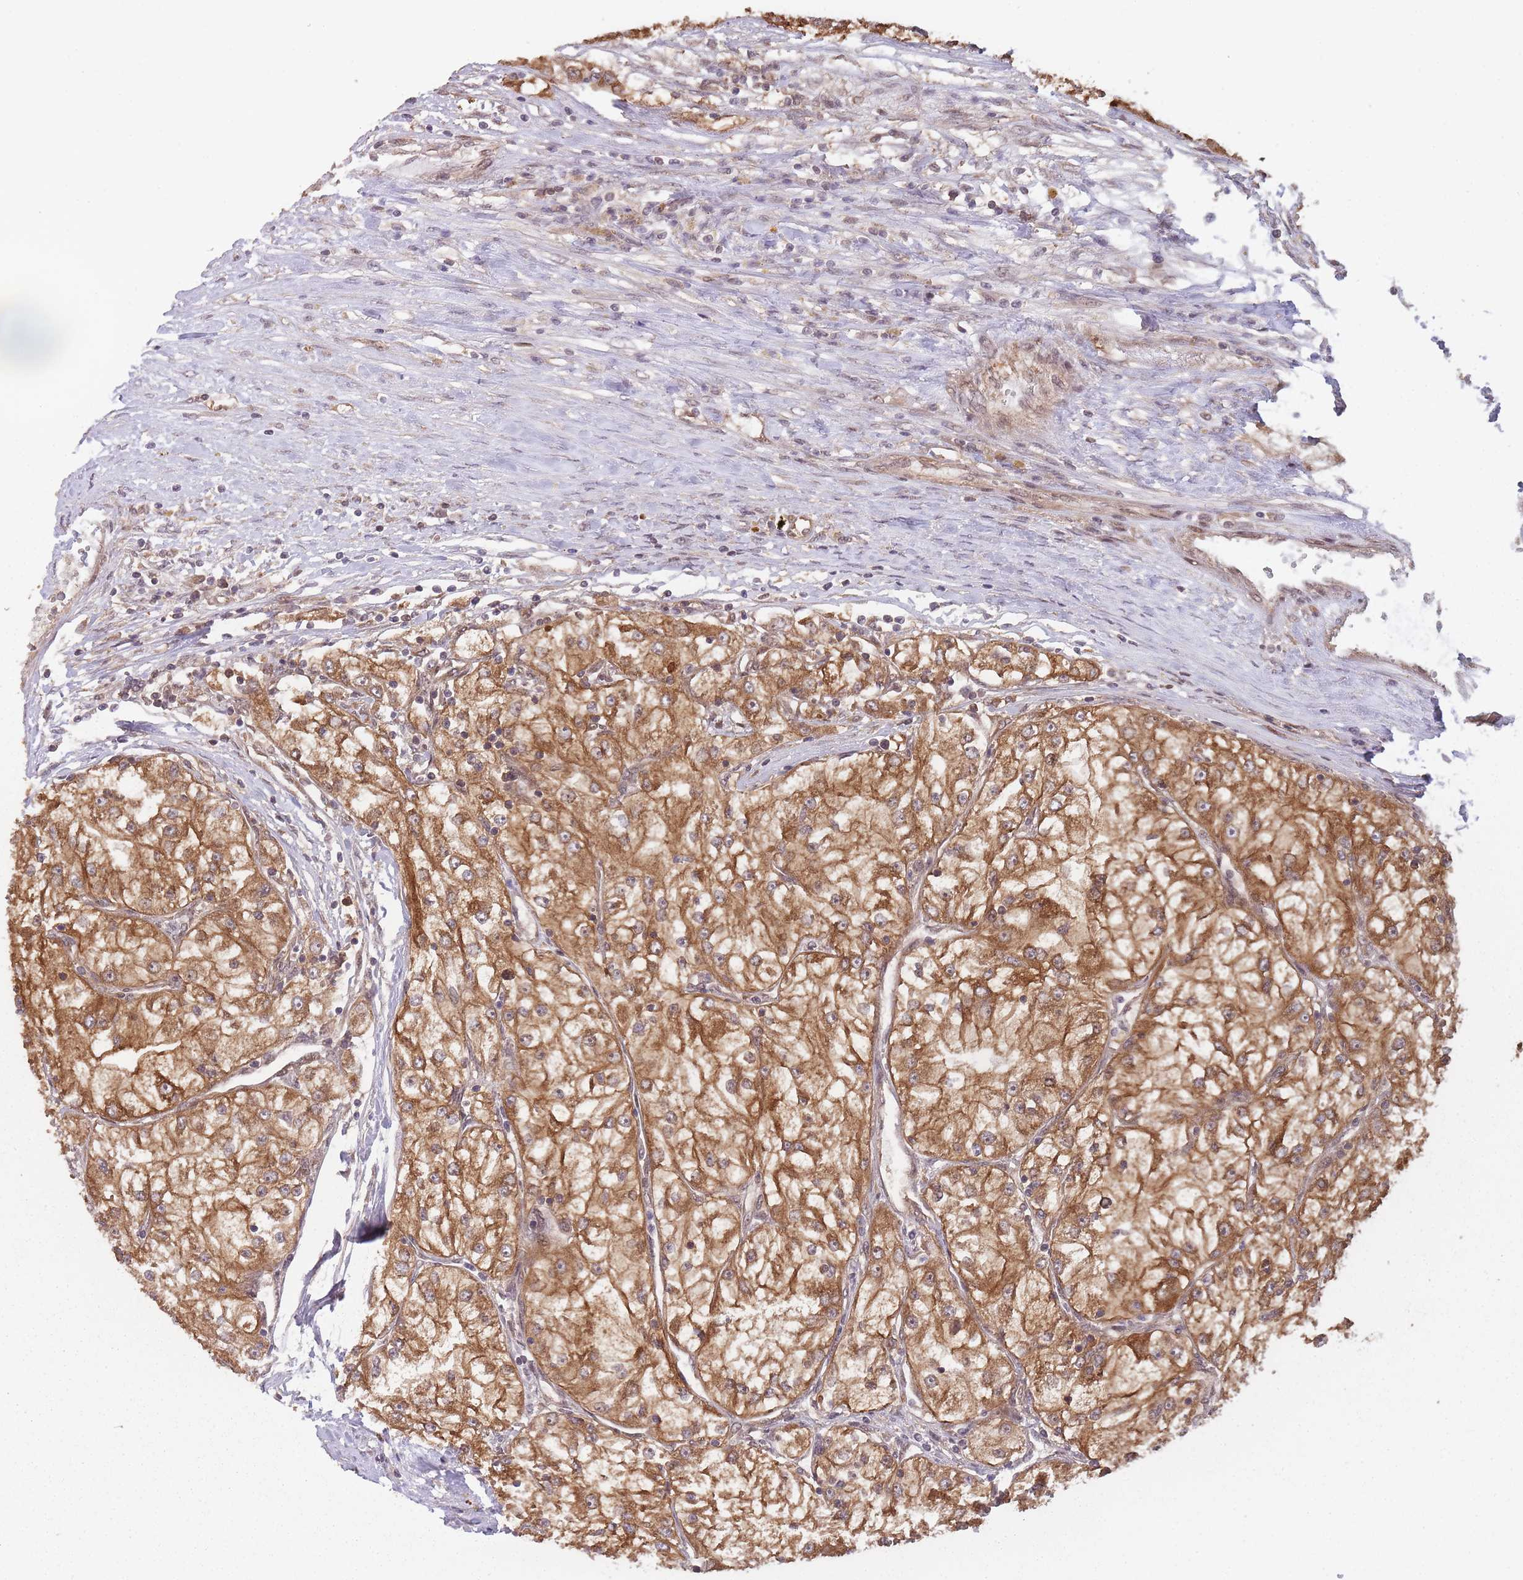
{"staining": {"intensity": "strong", "quantity": ">75%", "location": "cytoplasmic/membranous"}, "tissue": "renal cancer", "cell_type": "Tumor cells", "image_type": "cancer", "snomed": [{"axis": "morphology", "description": "Adenocarcinoma, NOS"}, {"axis": "topography", "description": "Kidney"}], "caption": "Immunohistochemistry (IHC) photomicrograph of neoplastic tissue: renal cancer (adenocarcinoma) stained using immunohistochemistry (IHC) reveals high levels of strong protein expression localized specifically in the cytoplasmic/membranous of tumor cells, appearing as a cytoplasmic/membranous brown color.", "gene": "PPP6R3", "patient": {"sex": "female", "age": 72}}